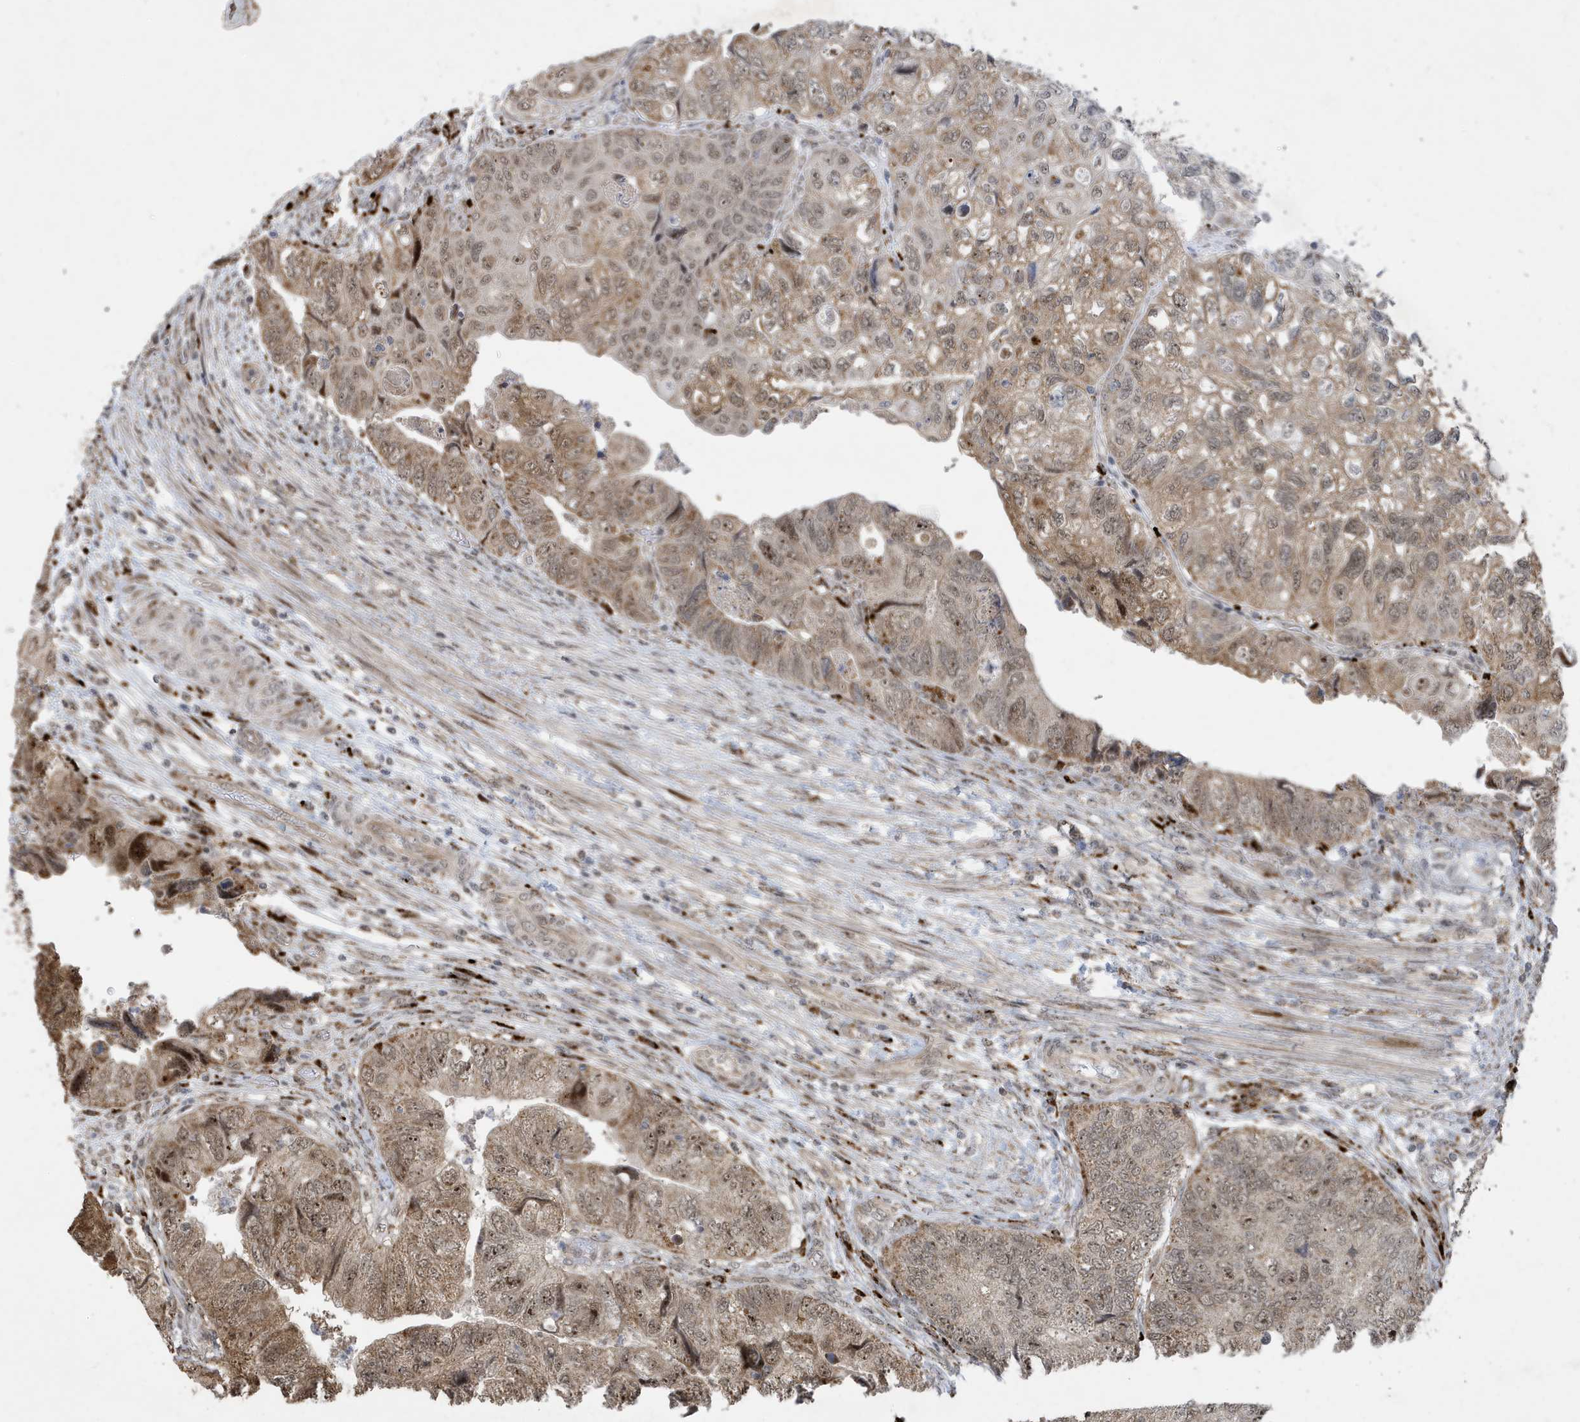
{"staining": {"intensity": "moderate", "quantity": ">75%", "location": "cytoplasmic/membranous,nuclear"}, "tissue": "colorectal cancer", "cell_type": "Tumor cells", "image_type": "cancer", "snomed": [{"axis": "morphology", "description": "Adenocarcinoma, NOS"}, {"axis": "topography", "description": "Rectum"}], "caption": "Brown immunohistochemical staining in colorectal adenocarcinoma shows moderate cytoplasmic/membranous and nuclear positivity in about >75% of tumor cells.", "gene": "FAM9B", "patient": {"sex": "male", "age": 63}}